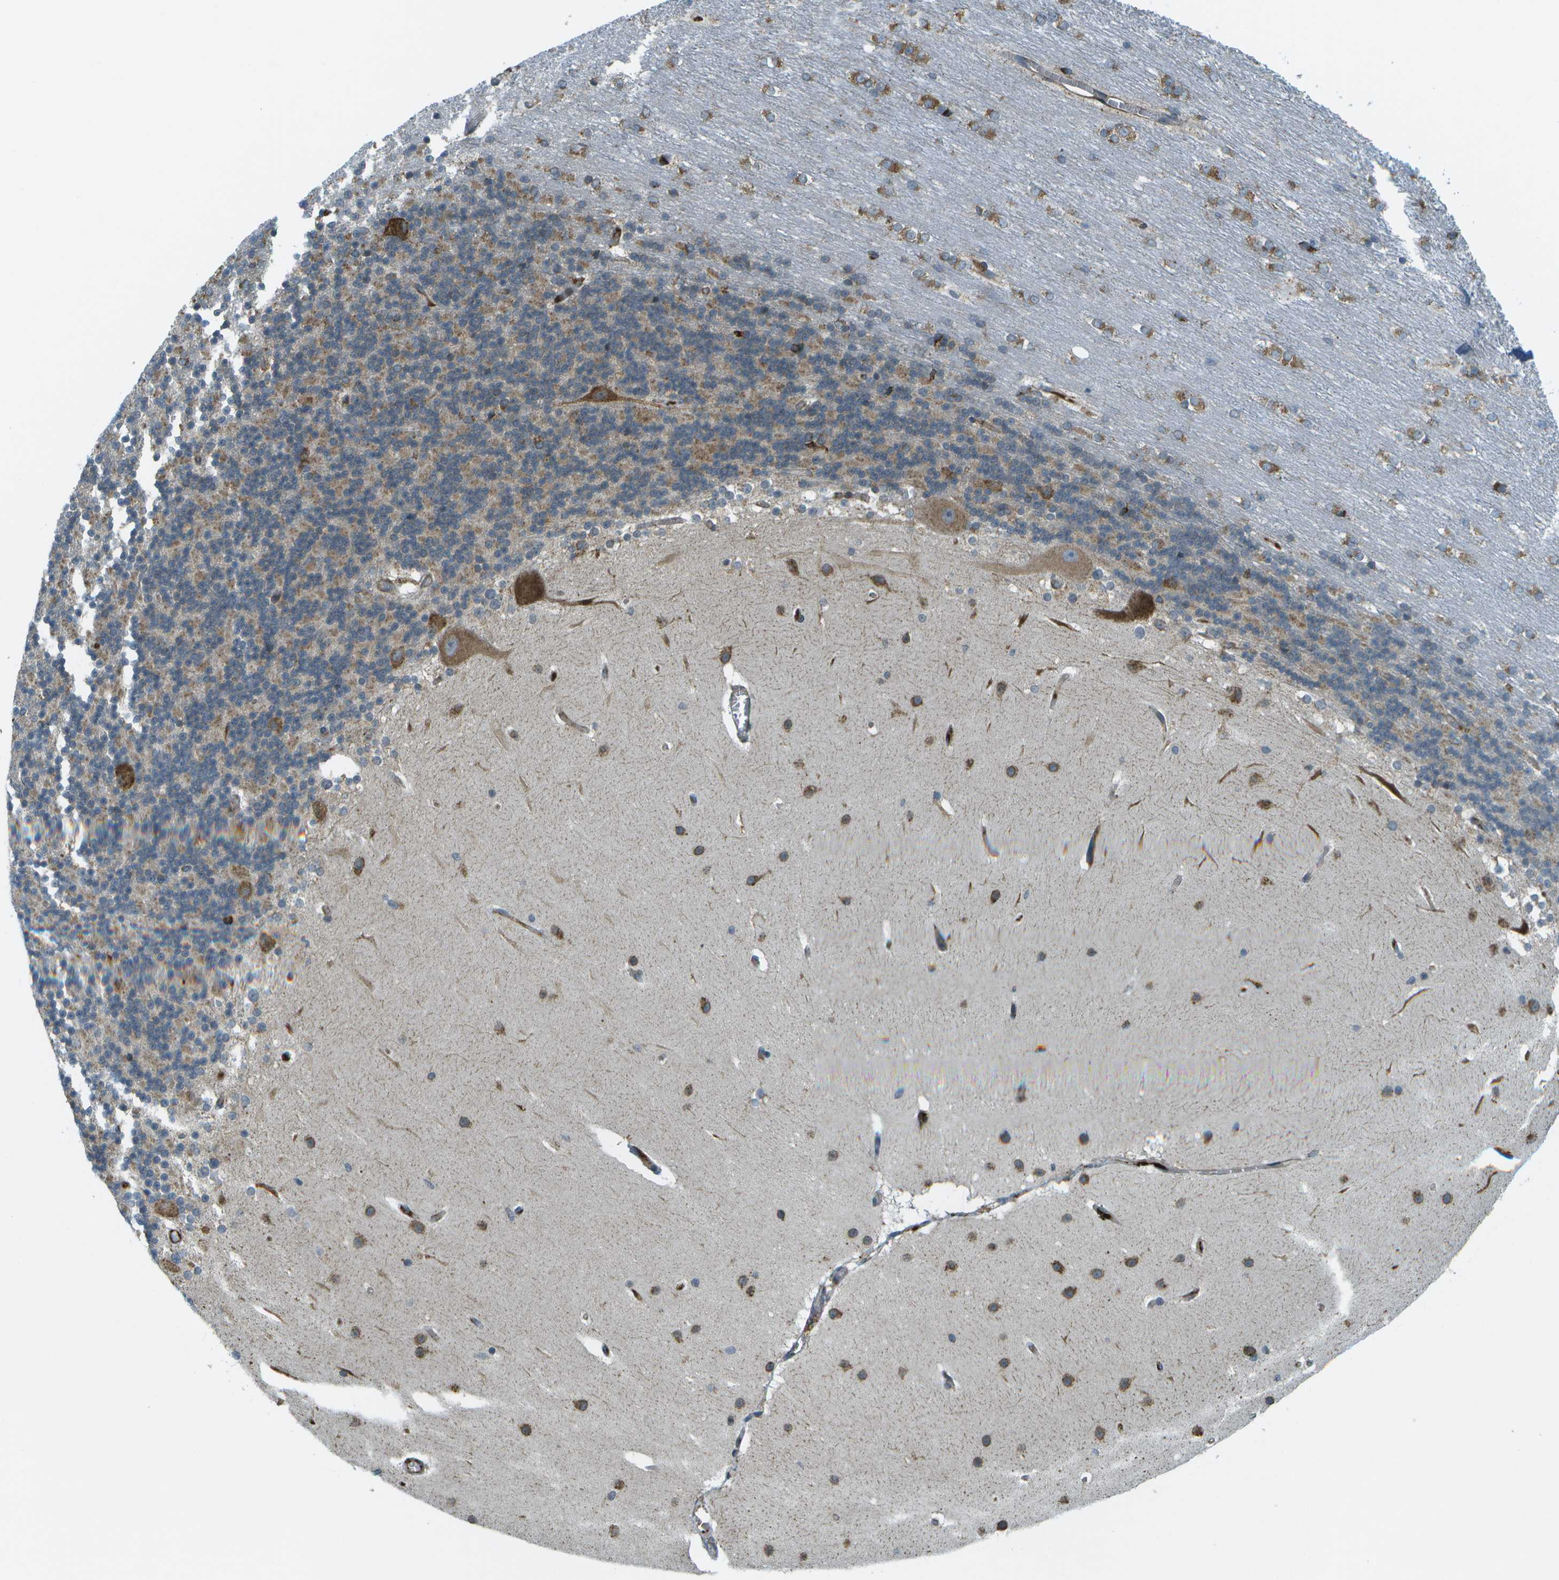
{"staining": {"intensity": "moderate", "quantity": "<25%", "location": "cytoplasmic/membranous"}, "tissue": "cerebellum", "cell_type": "Cells in granular layer", "image_type": "normal", "snomed": [{"axis": "morphology", "description": "Normal tissue, NOS"}, {"axis": "topography", "description": "Cerebellum"}], "caption": "Cells in granular layer show low levels of moderate cytoplasmic/membranous expression in about <25% of cells in unremarkable human cerebellum.", "gene": "USP30", "patient": {"sex": "female", "age": 19}}